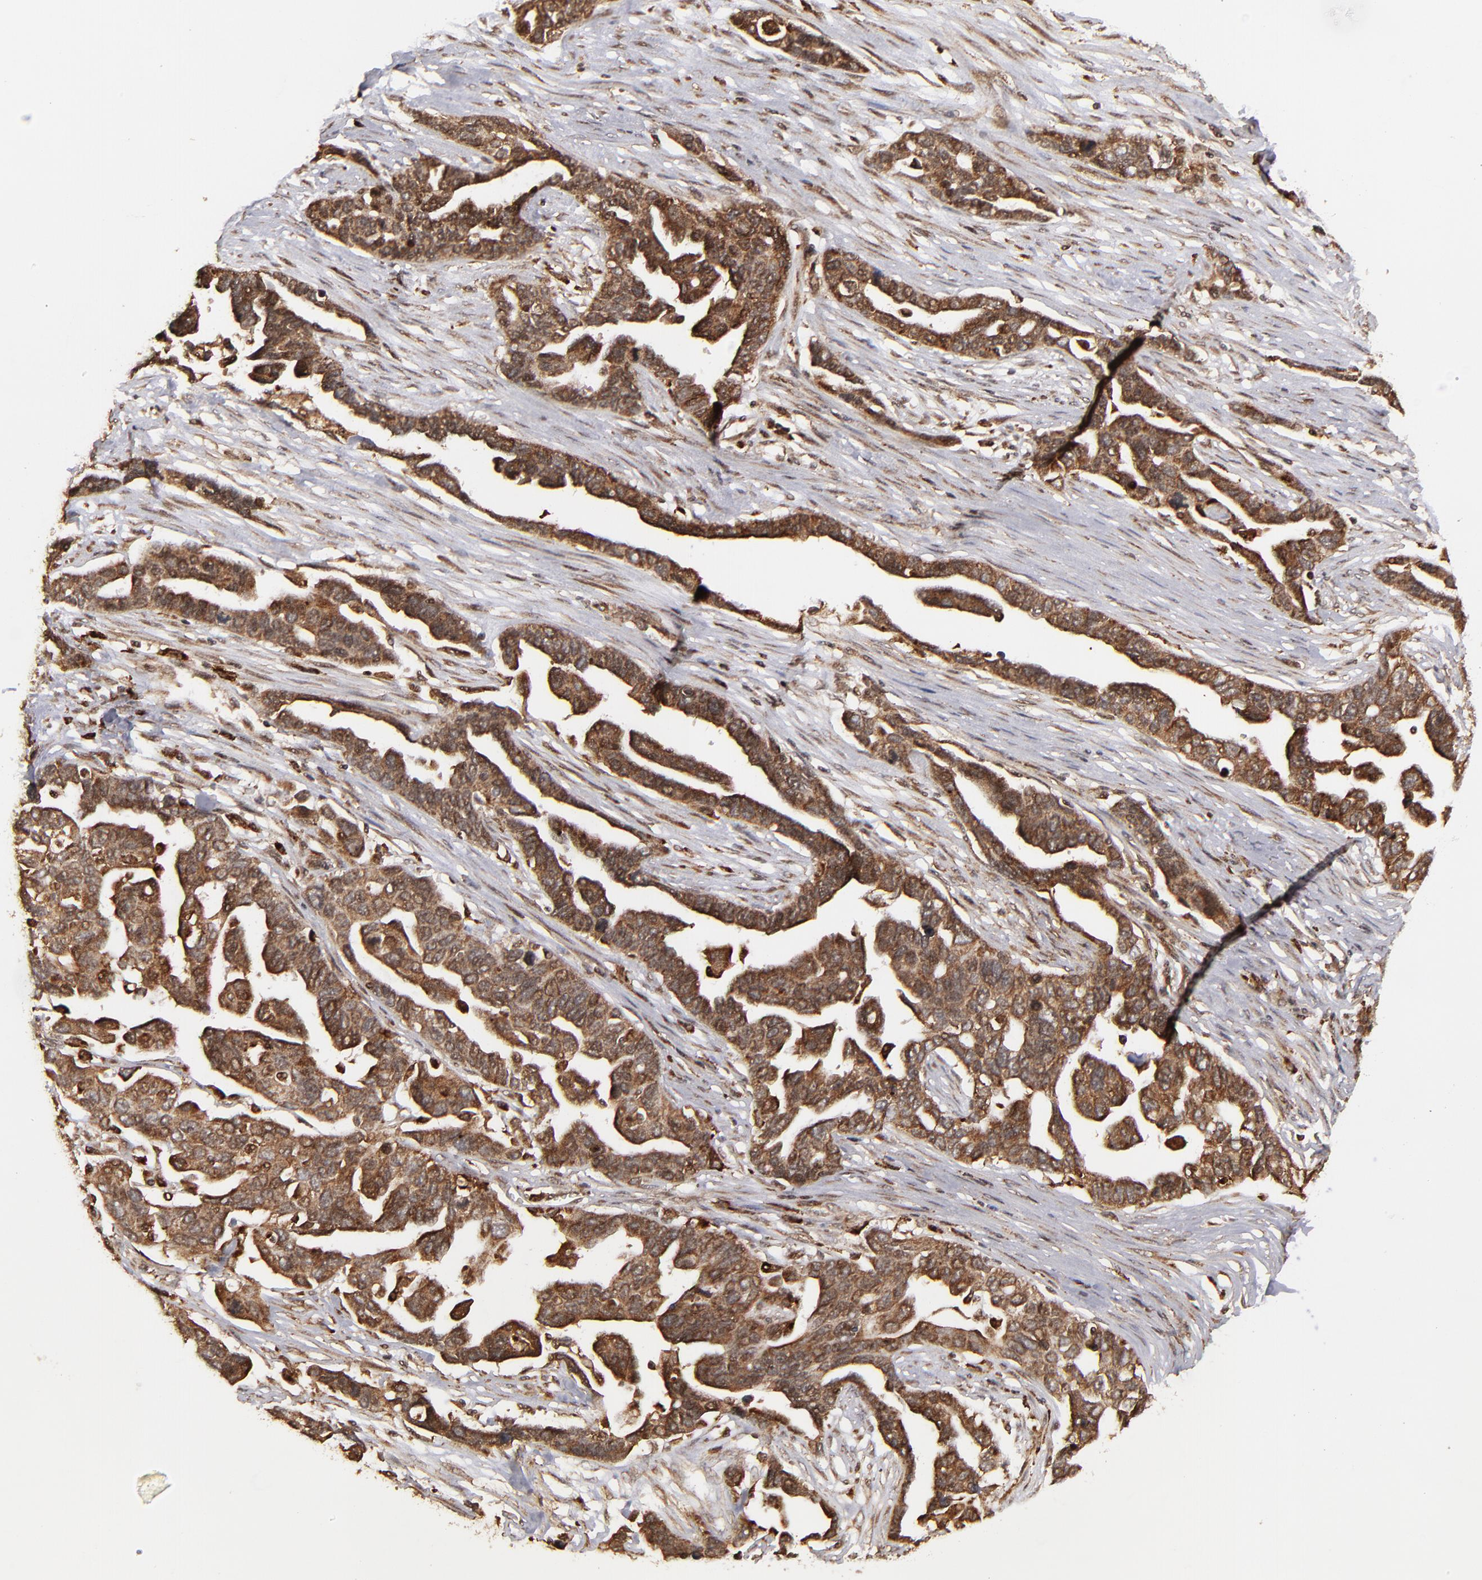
{"staining": {"intensity": "strong", "quantity": ">75%", "location": "cytoplasmic/membranous,nuclear"}, "tissue": "ovarian cancer", "cell_type": "Tumor cells", "image_type": "cancer", "snomed": [{"axis": "morphology", "description": "Cystadenocarcinoma, serous, NOS"}, {"axis": "topography", "description": "Ovary"}], "caption": "There is high levels of strong cytoplasmic/membranous and nuclear staining in tumor cells of ovarian cancer (serous cystadenocarcinoma), as demonstrated by immunohistochemical staining (brown color).", "gene": "RGS6", "patient": {"sex": "female", "age": 54}}